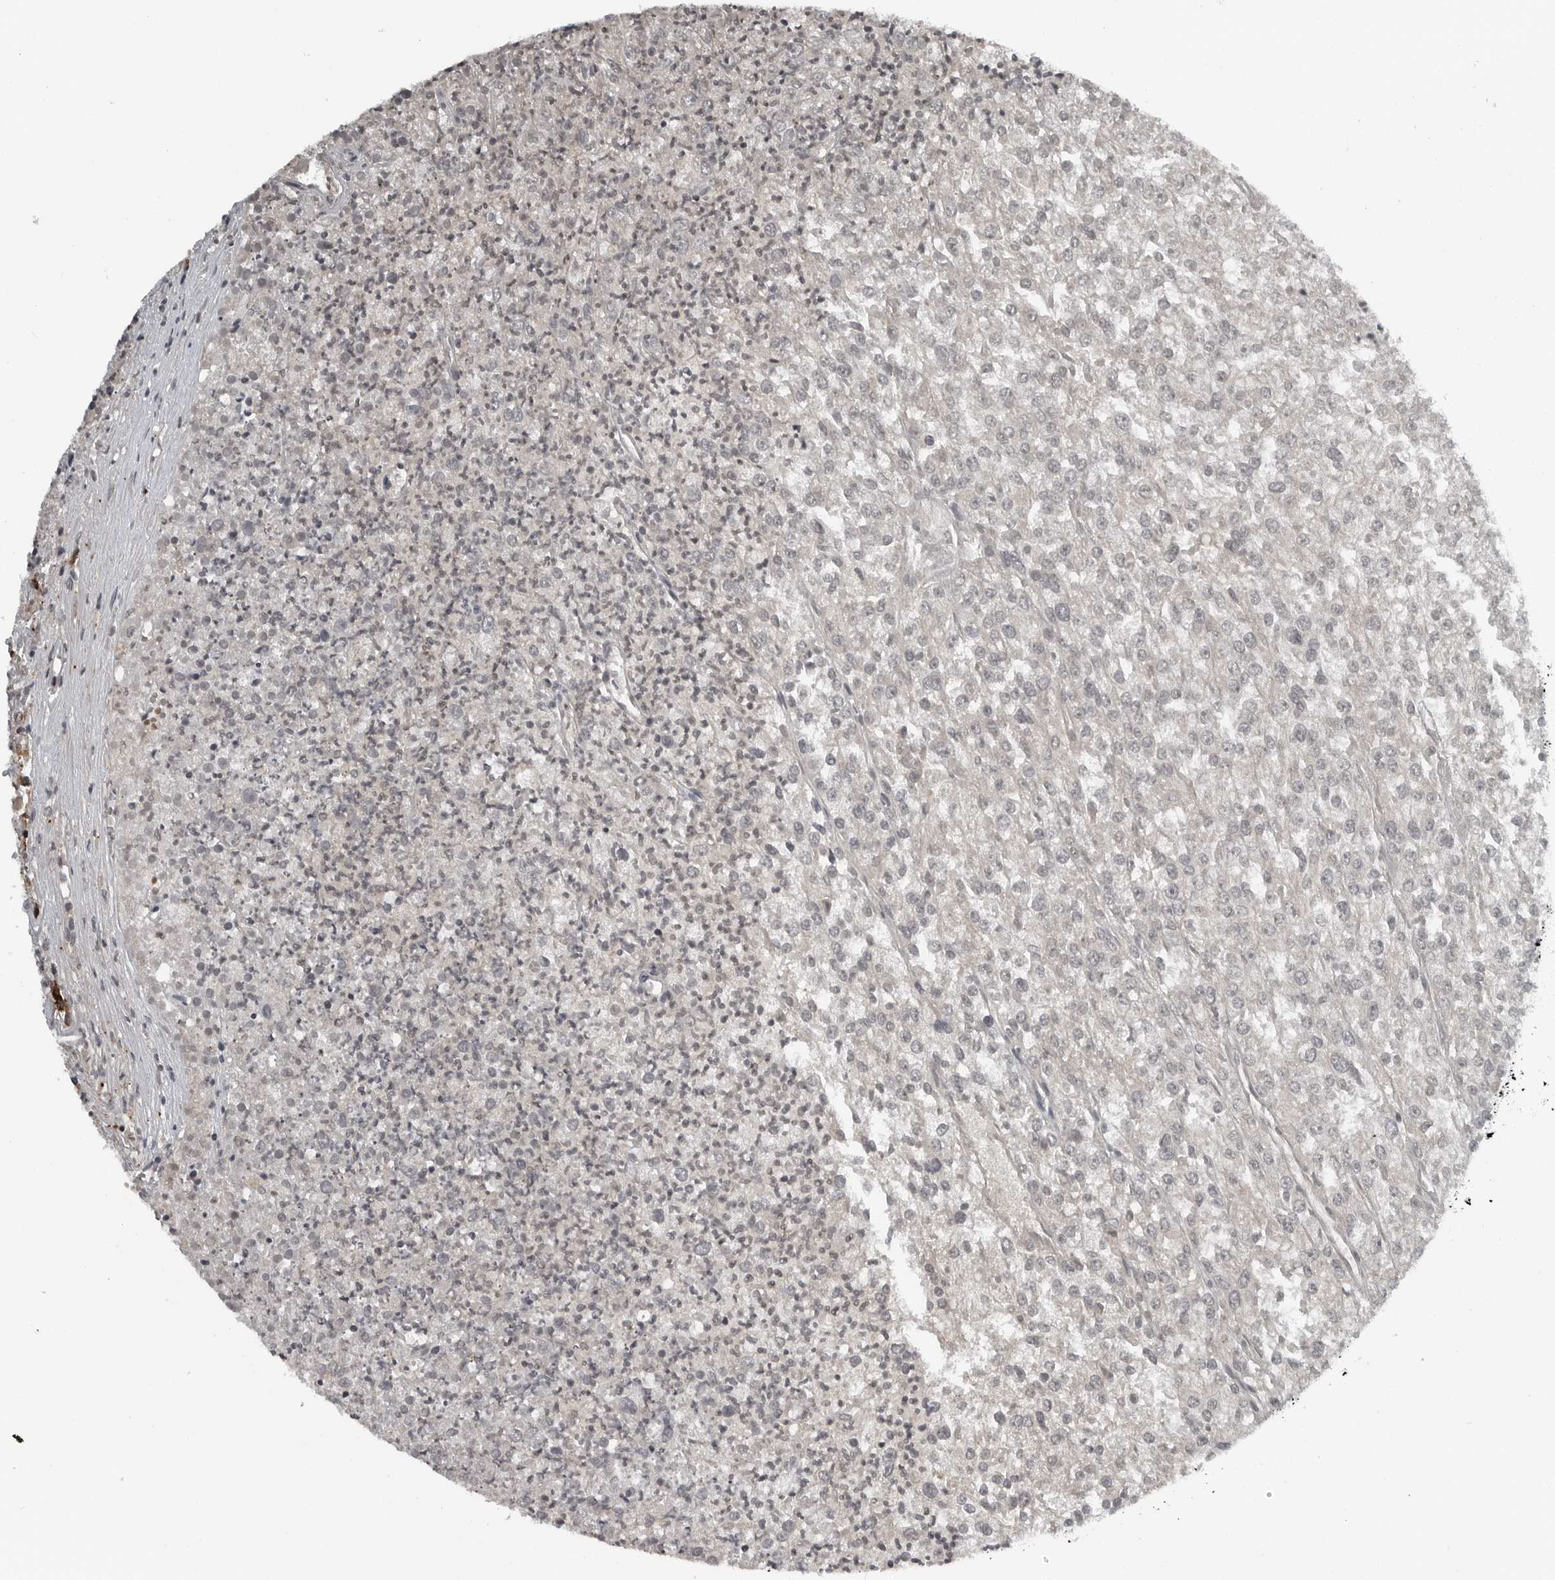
{"staining": {"intensity": "negative", "quantity": "none", "location": "none"}, "tissue": "renal cancer", "cell_type": "Tumor cells", "image_type": "cancer", "snomed": [{"axis": "morphology", "description": "Adenocarcinoma, NOS"}, {"axis": "topography", "description": "Kidney"}], "caption": "Immunohistochemistry image of neoplastic tissue: renal cancer stained with DAB (3,3'-diaminobenzidine) displays no significant protein positivity in tumor cells.", "gene": "GAK", "patient": {"sex": "female", "age": 54}}